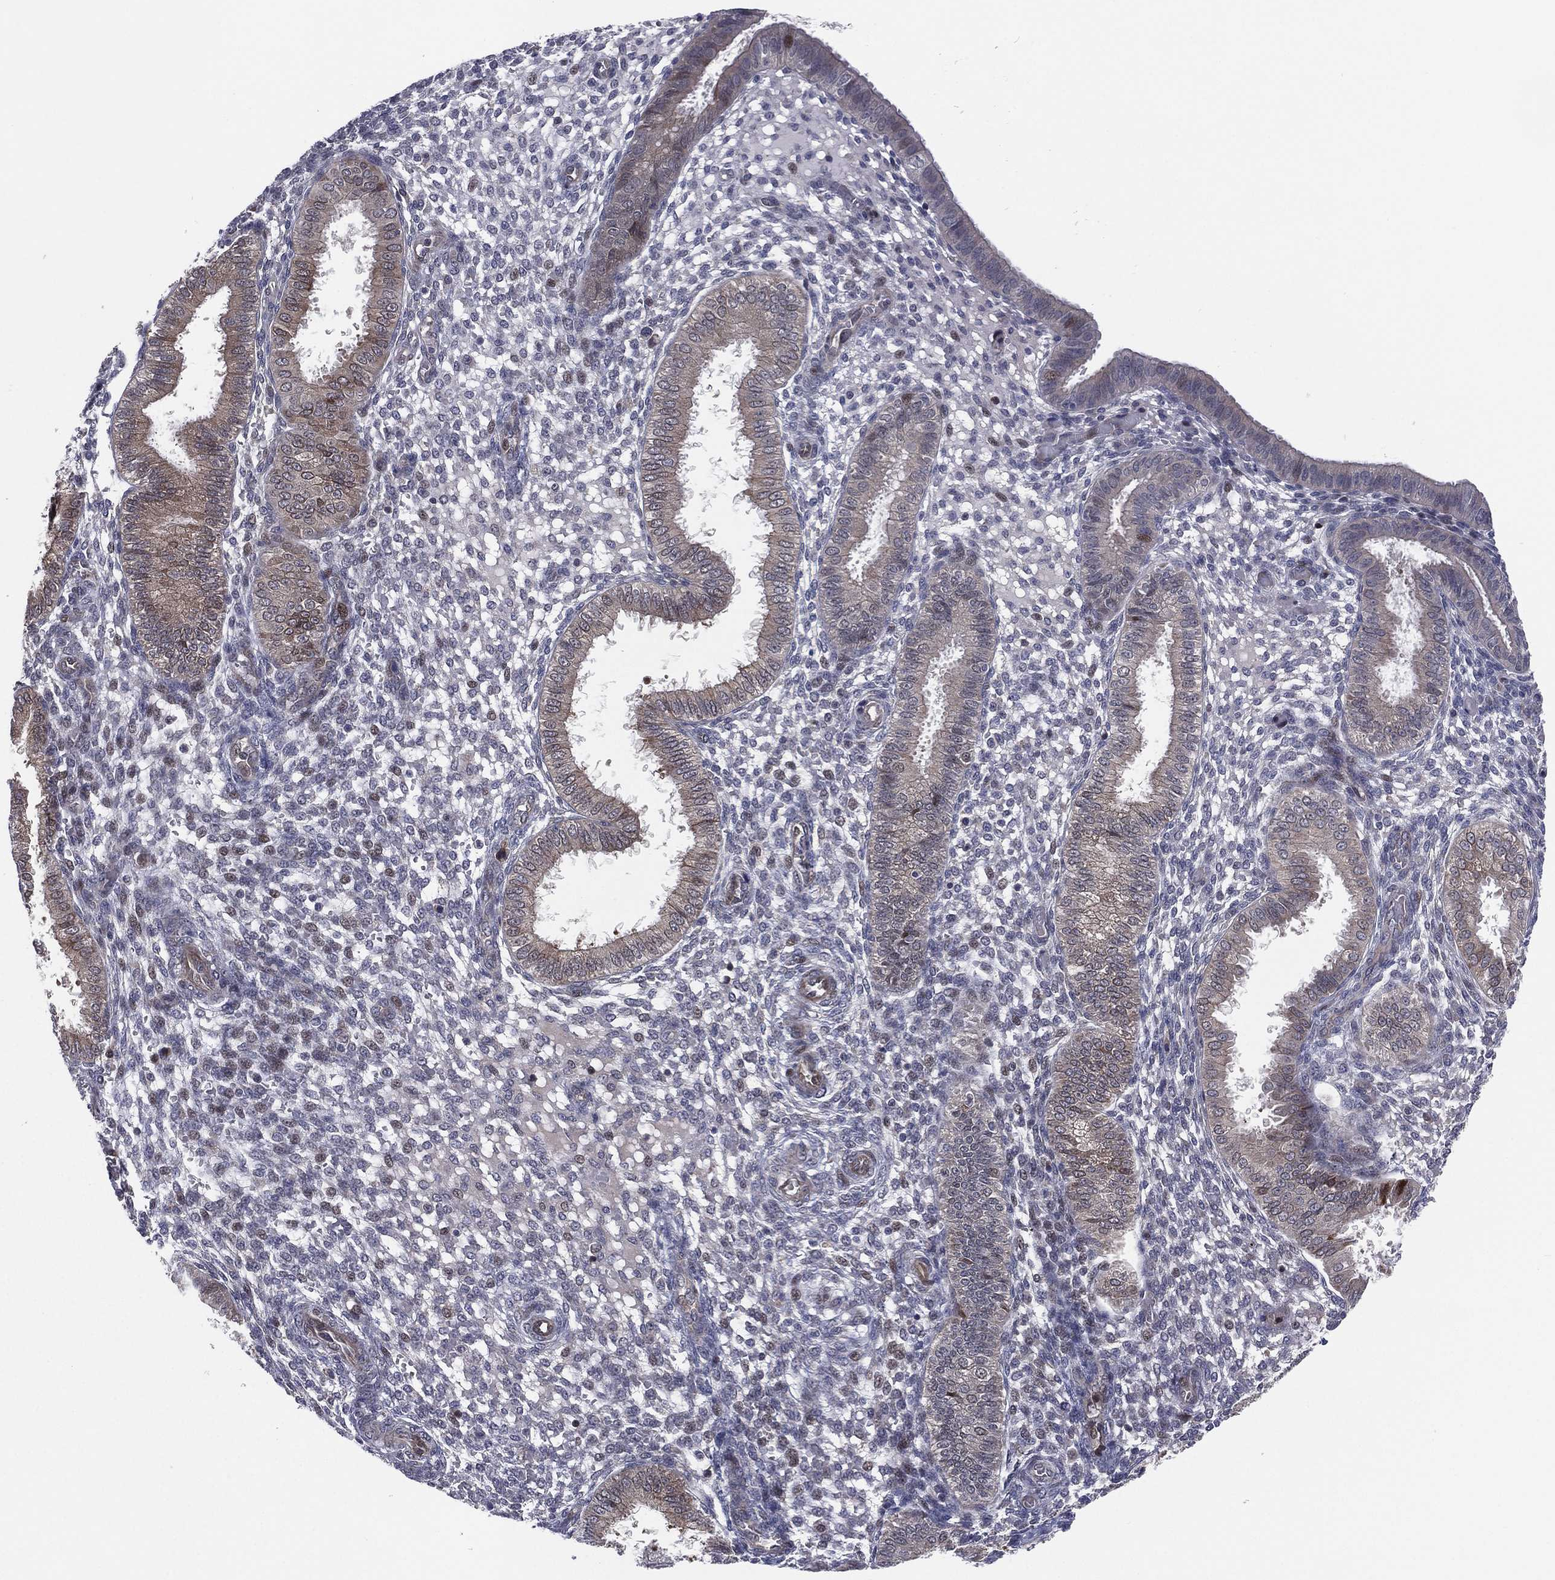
{"staining": {"intensity": "moderate", "quantity": "<25%", "location": "cytoplasmic/membranous"}, "tissue": "endometrium", "cell_type": "Cells in endometrial stroma", "image_type": "normal", "snomed": [{"axis": "morphology", "description": "Normal tissue, NOS"}, {"axis": "topography", "description": "Endometrium"}], "caption": "Moderate cytoplasmic/membranous positivity is seen in about <25% of cells in endometrial stroma in normal endometrium. Immunohistochemistry stains the protein in brown and the nuclei are stained blue.", "gene": "UTP14A", "patient": {"sex": "female", "age": 43}}